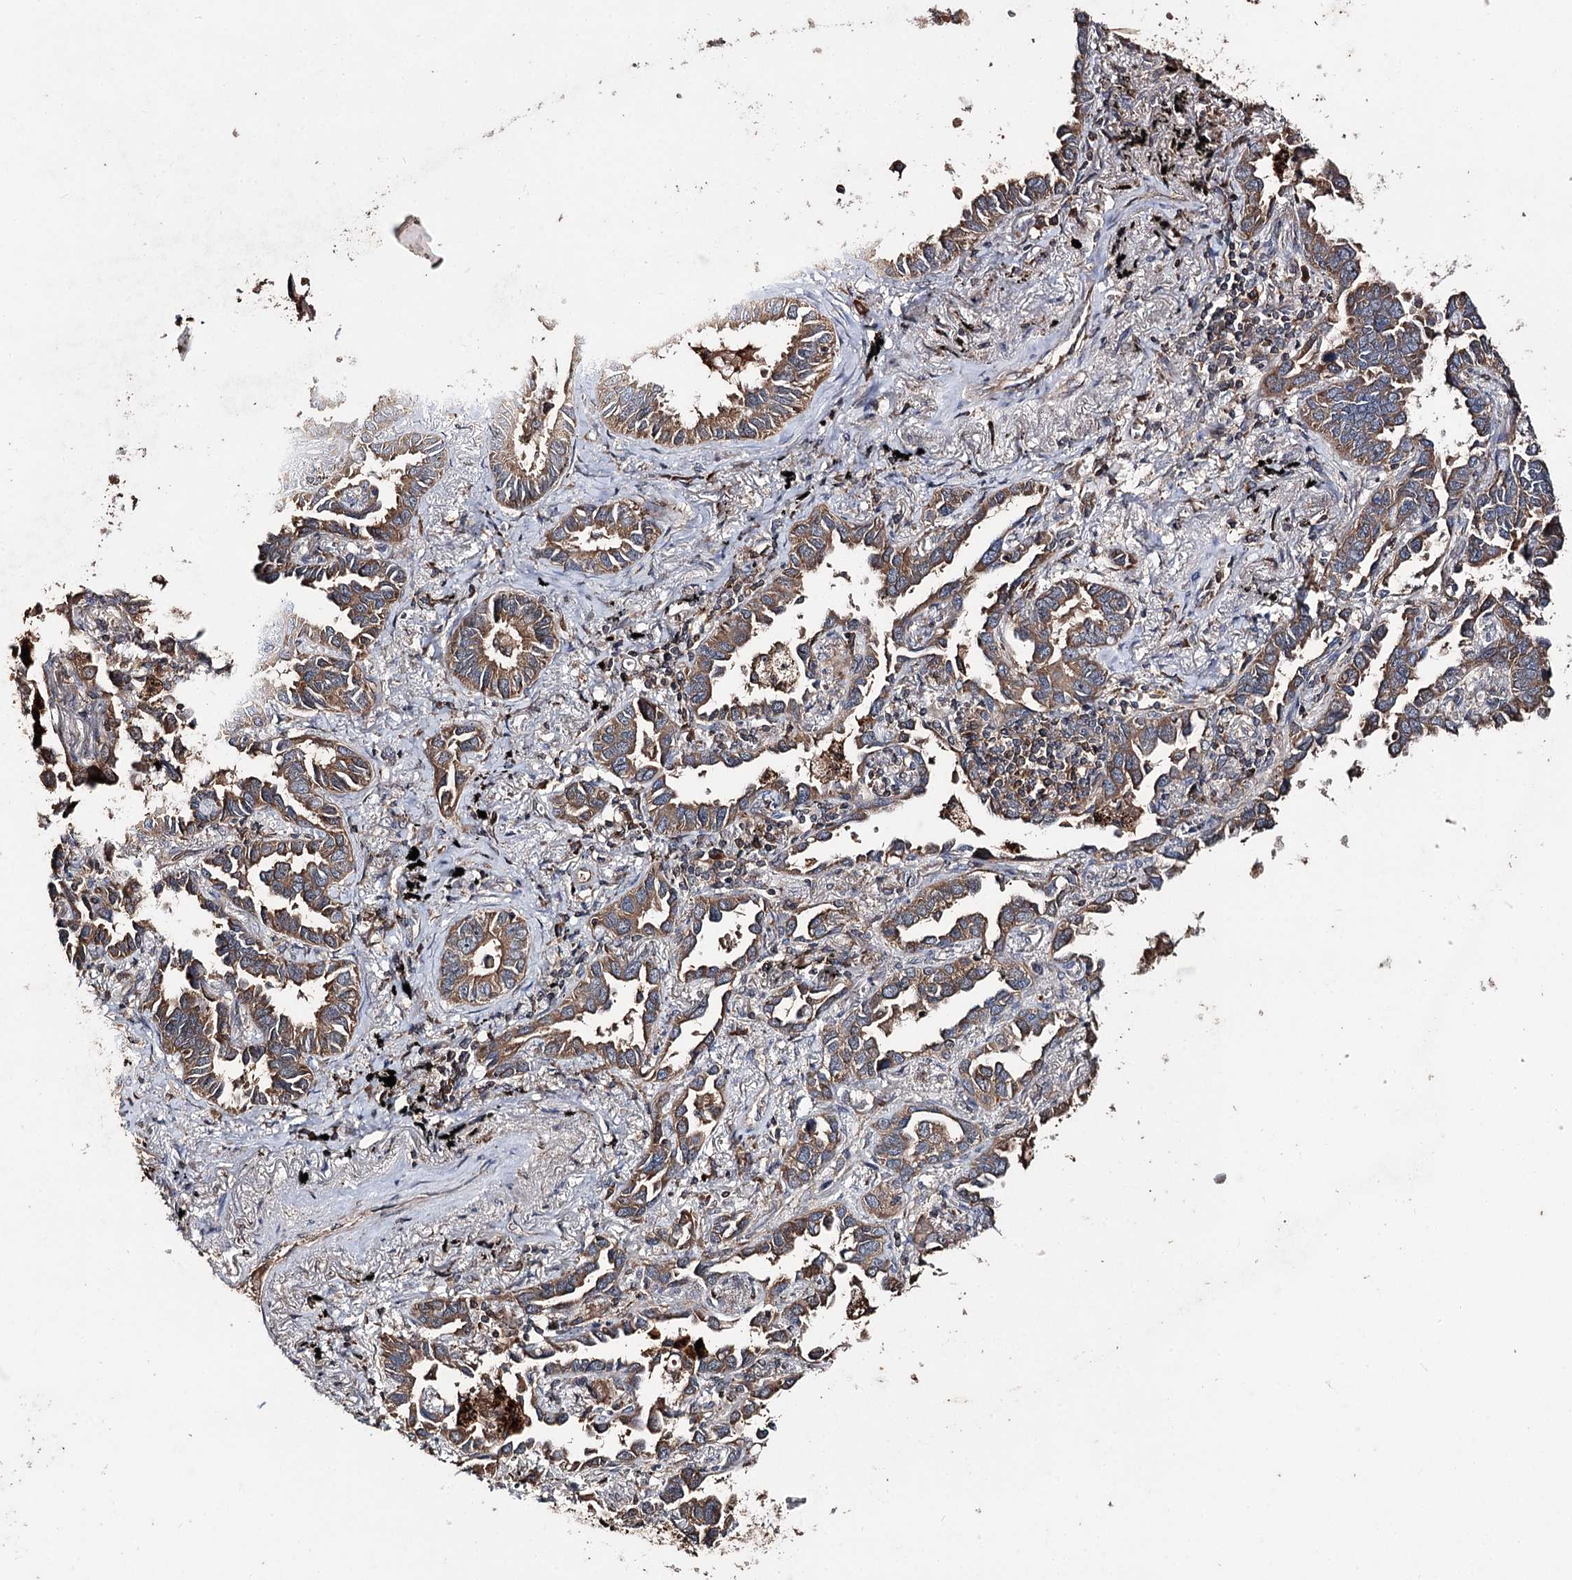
{"staining": {"intensity": "moderate", "quantity": ">75%", "location": "cytoplasmic/membranous"}, "tissue": "lung cancer", "cell_type": "Tumor cells", "image_type": "cancer", "snomed": [{"axis": "morphology", "description": "Adenocarcinoma, NOS"}, {"axis": "topography", "description": "Lung"}], "caption": "DAB immunohistochemical staining of lung cancer (adenocarcinoma) reveals moderate cytoplasmic/membranous protein positivity in approximately >75% of tumor cells. (DAB (3,3'-diaminobenzidine) IHC, brown staining for protein, blue staining for nuclei).", "gene": "FAM53B", "patient": {"sex": "male", "age": 67}}